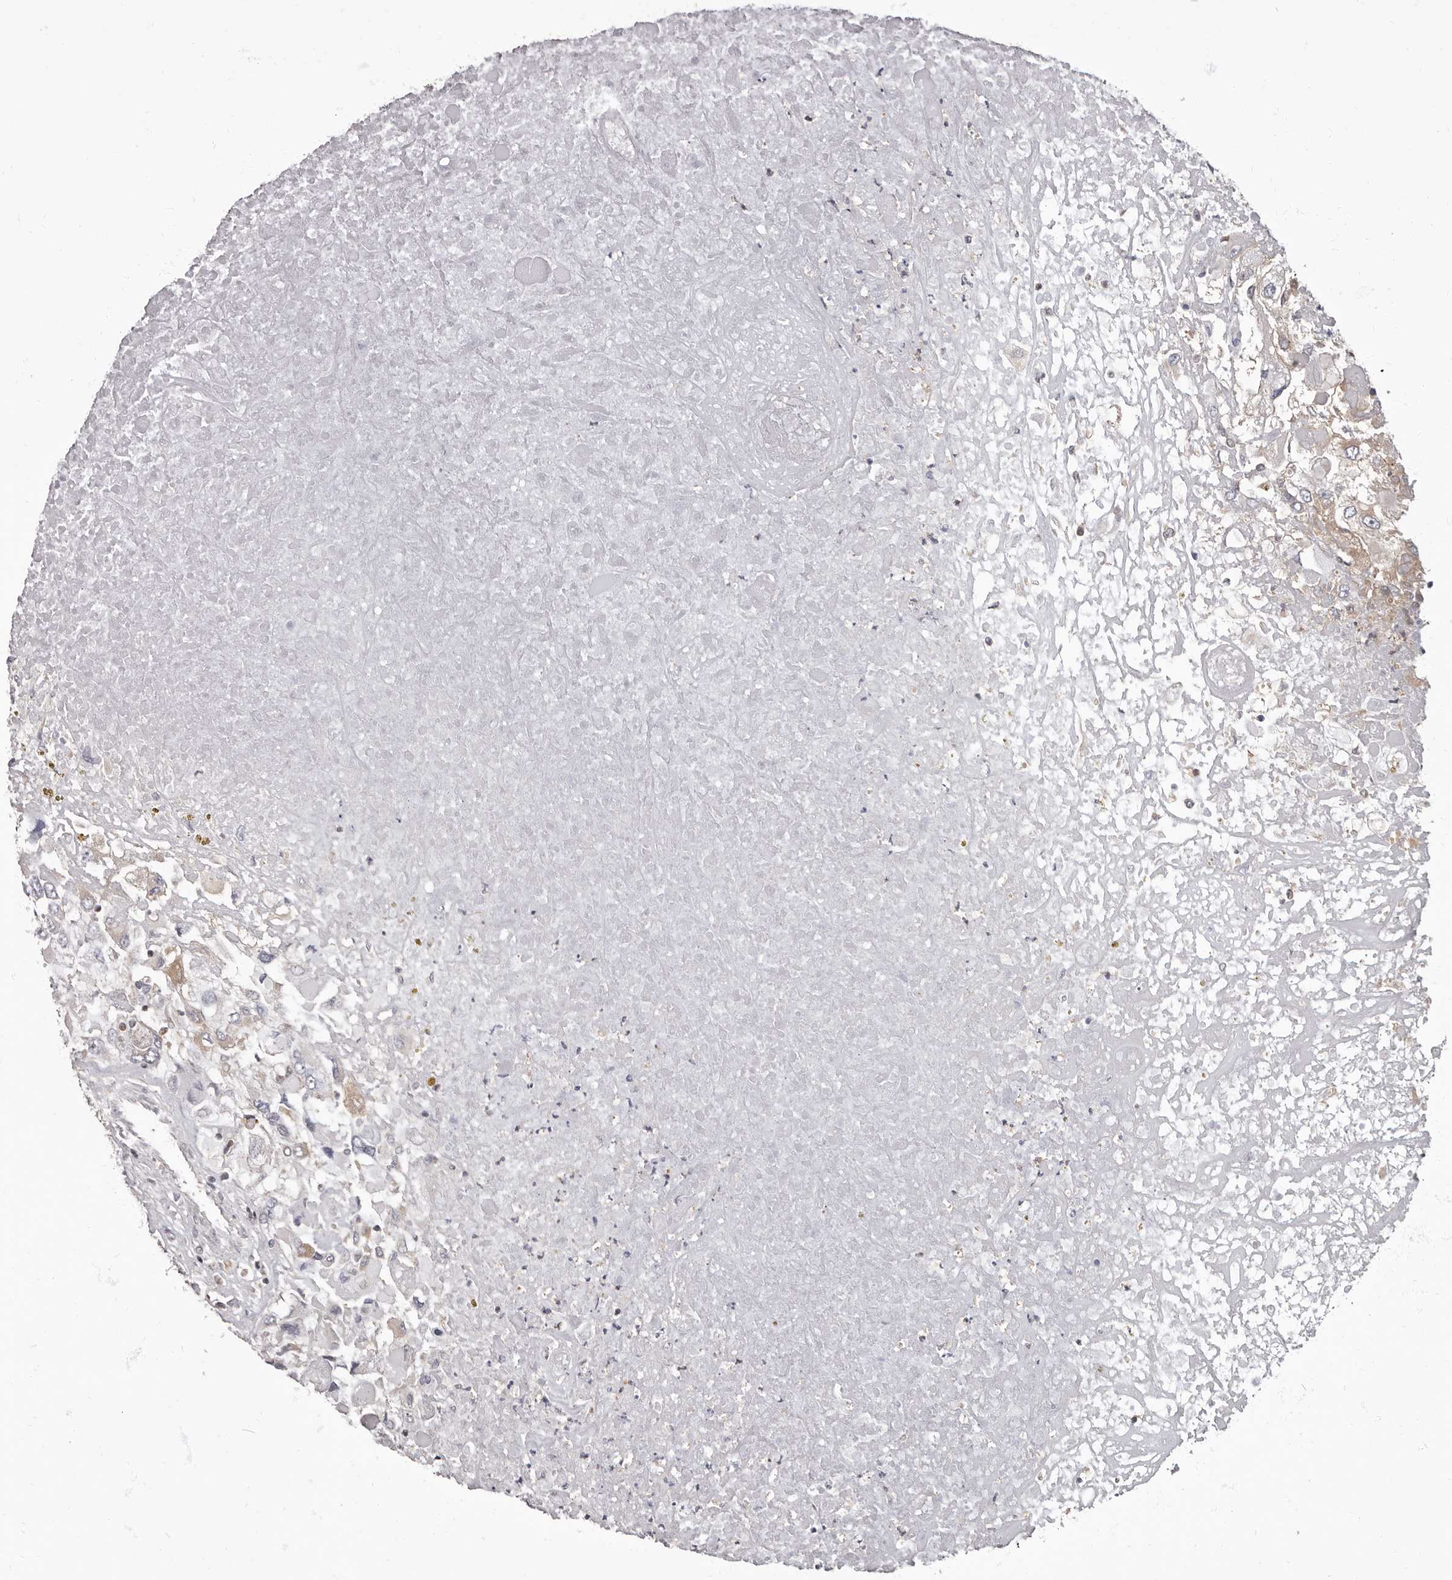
{"staining": {"intensity": "weak", "quantity": "<25%", "location": "cytoplasmic/membranous"}, "tissue": "renal cancer", "cell_type": "Tumor cells", "image_type": "cancer", "snomed": [{"axis": "morphology", "description": "Adenocarcinoma, NOS"}, {"axis": "topography", "description": "Kidney"}], "caption": "IHC micrograph of human adenocarcinoma (renal) stained for a protein (brown), which exhibits no staining in tumor cells.", "gene": "APEH", "patient": {"sex": "female", "age": 52}}